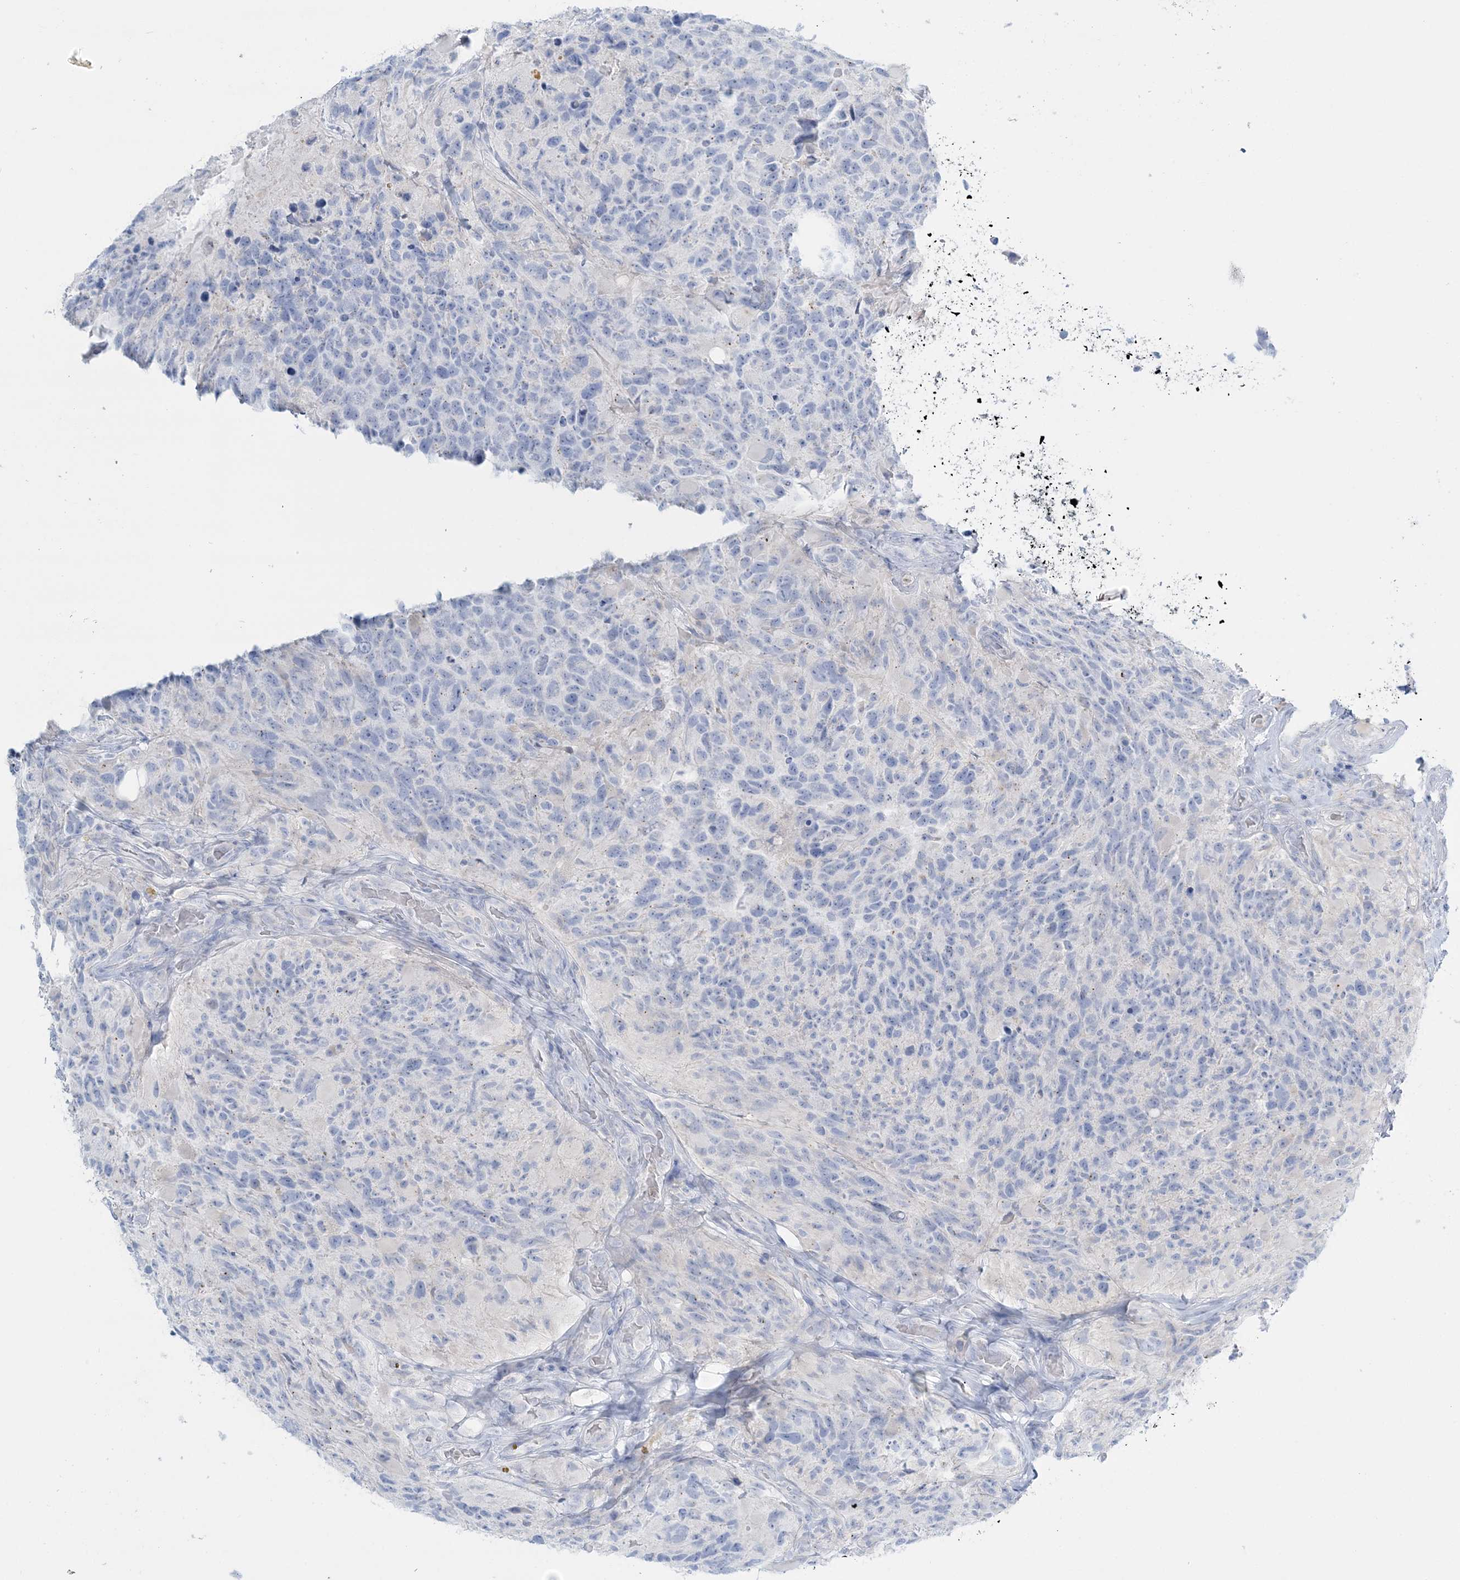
{"staining": {"intensity": "negative", "quantity": "none", "location": "none"}, "tissue": "glioma", "cell_type": "Tumor cells", "image_type": "cancer", "snomed": [{"axis": "morphology", "description": "Glioma, malignant, High grade"}, {"axis": "topography", "description": "Brain"}], "caption": "The immunohistochemistry (IHC) image has no significant positivity in tumor cells of malignant glioma (high-grade) tissue. (DAB IHC with hematoxylin counter stain).", "gene": "WDSUB1", "patient": {"sex": "male", "age": 69}}